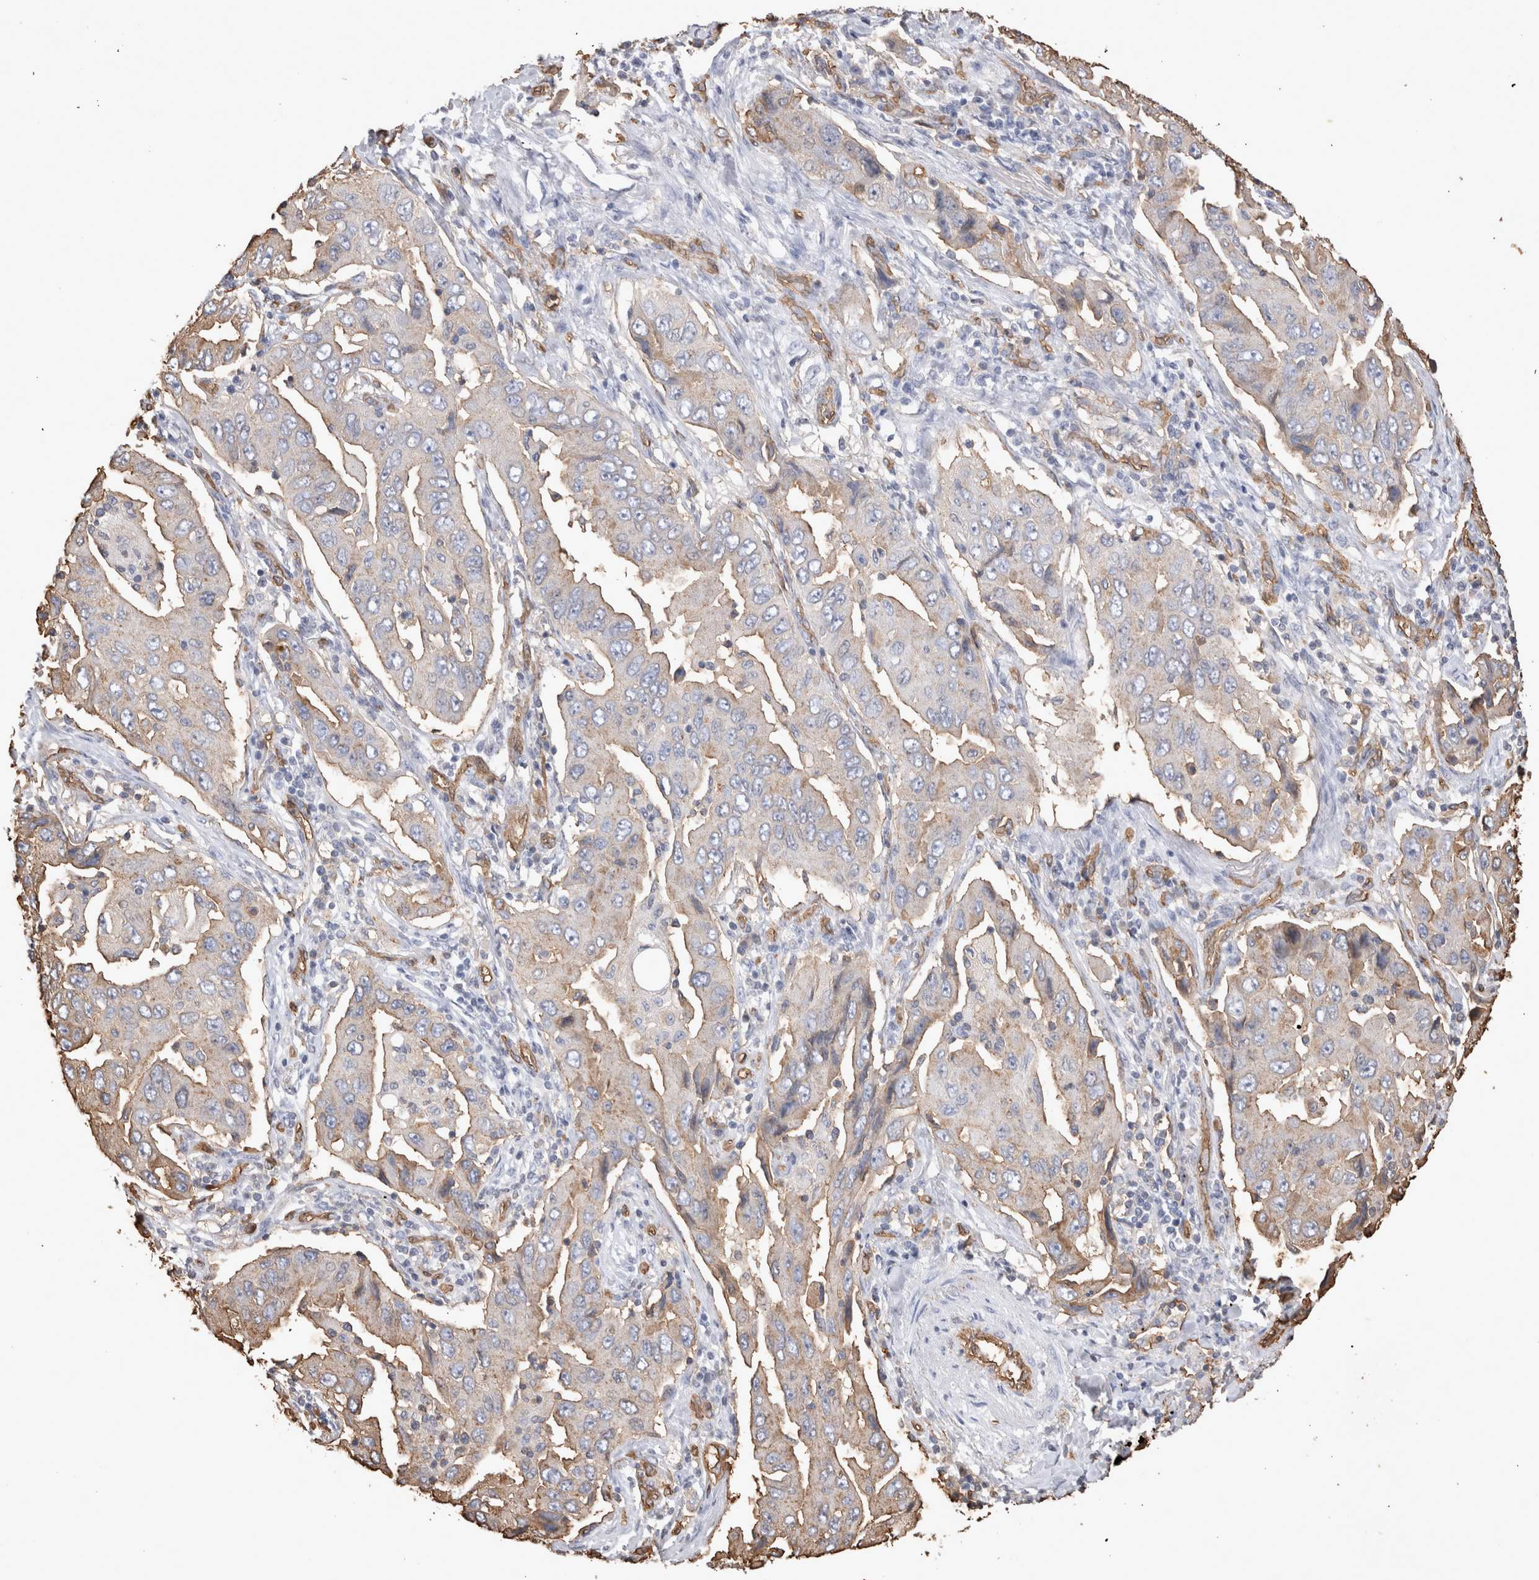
{"staining": {"intensity": "weak", "quantity": "<25%", "location": "cytoplasmic/membranous"}, "tissue": "lung cancer", "cell_type": "Tumor cells", "image_type": "cancer", "snomed": [{"axis": "morphology", "description": "Adenocarcinoma, NOS"}, {"axis": "topography", "description": "Lung"}], "caption": "The micrograph shows no staining of tumor cells in lung cancer.", "gene": "IL17RC", "patient": {"sex": "female", "age": 65}}